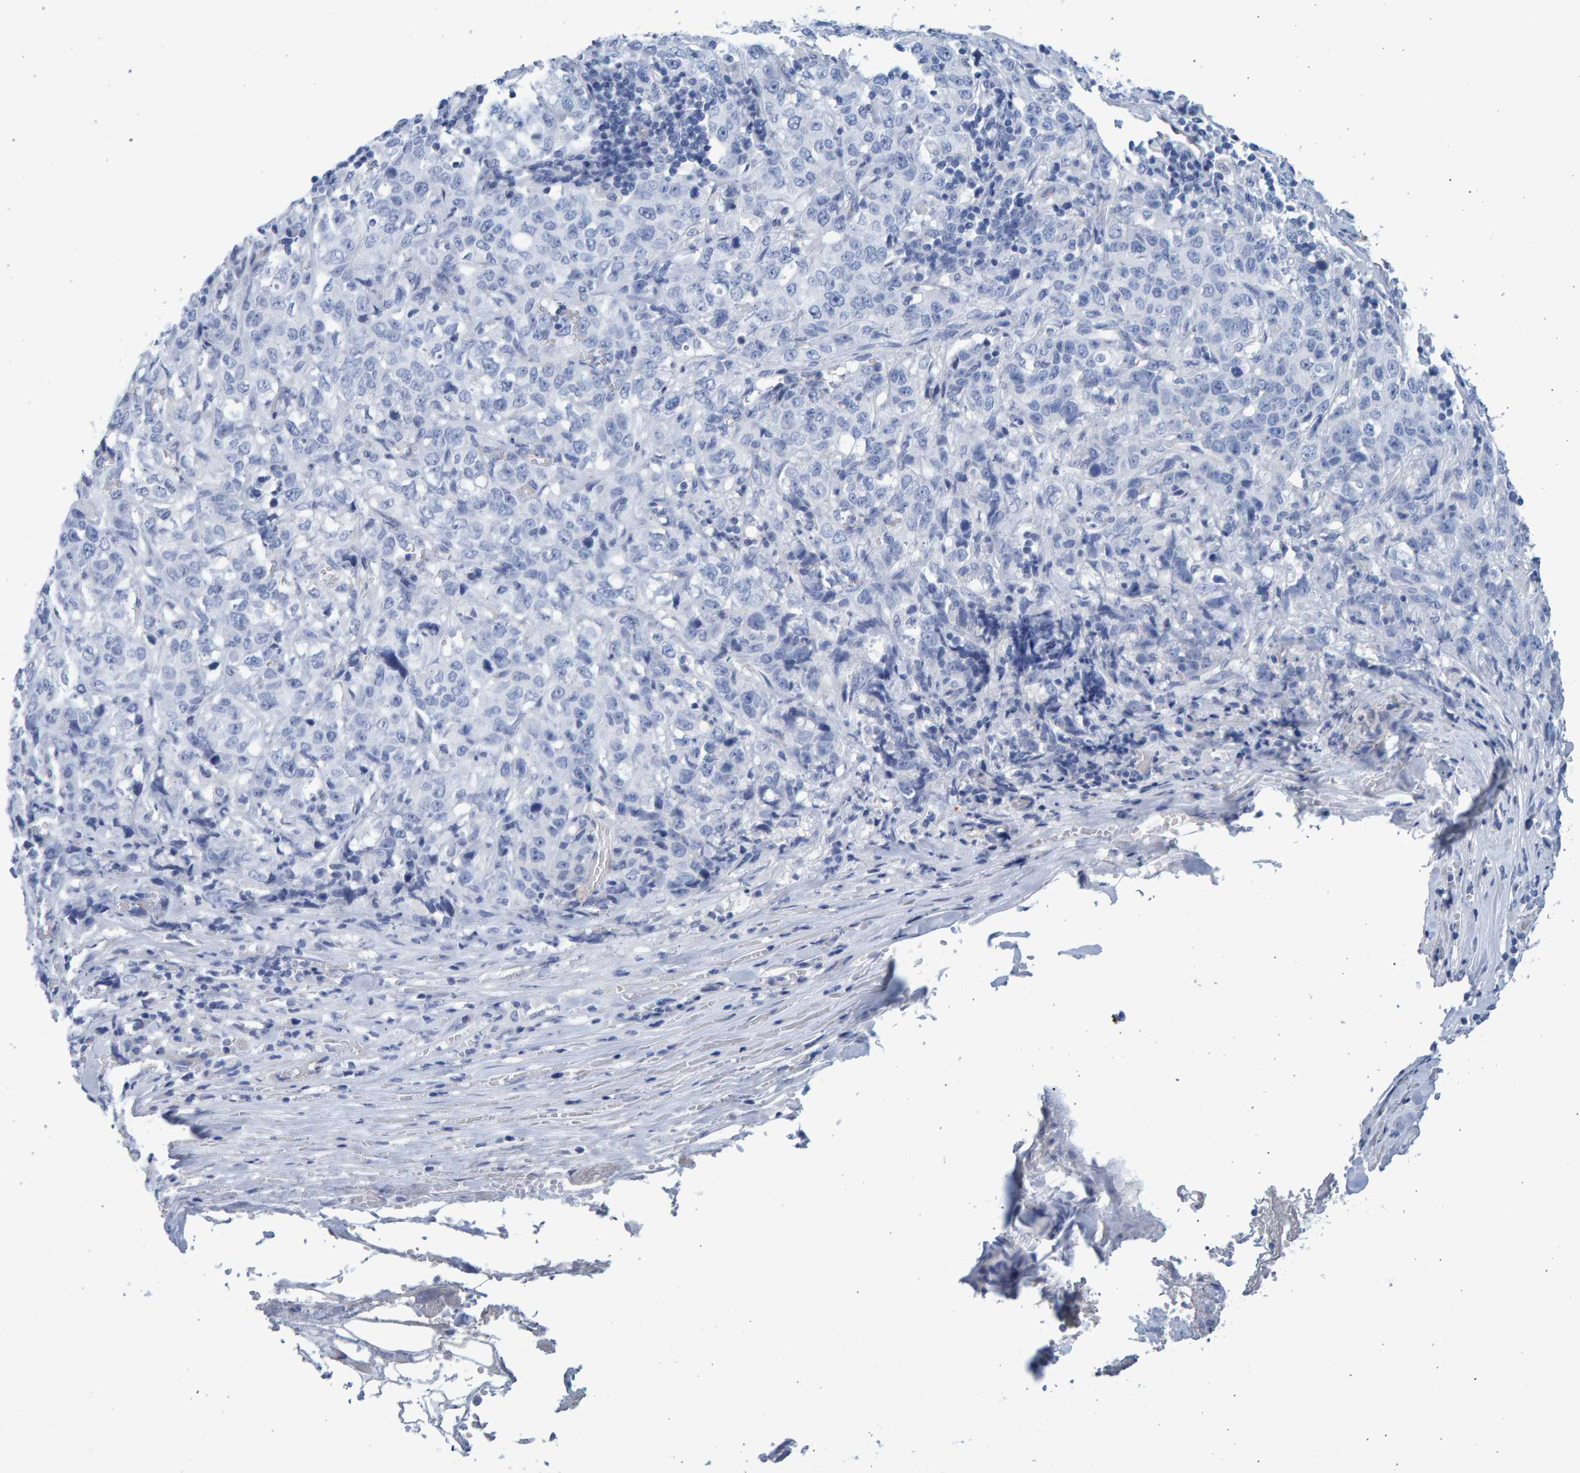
{"staining": {"intensity": "negative", "quantity": "none", "location": "none"}, "tissue": "stomach cancer", "cell_type": "Tumor cells", "image_type": "cancer", "snomed": [{"axis": "morphology", "description": "Adenocarcinoma, NOS"}, {"axis": "topography", "description": "Stomach"}], "caption": "A histopathology image of human adenocarcinoma (stomach) is negative for staining in tumor cells.", "gene": "SLC34A3", "patient": {"sex": "male", "age": 48}}